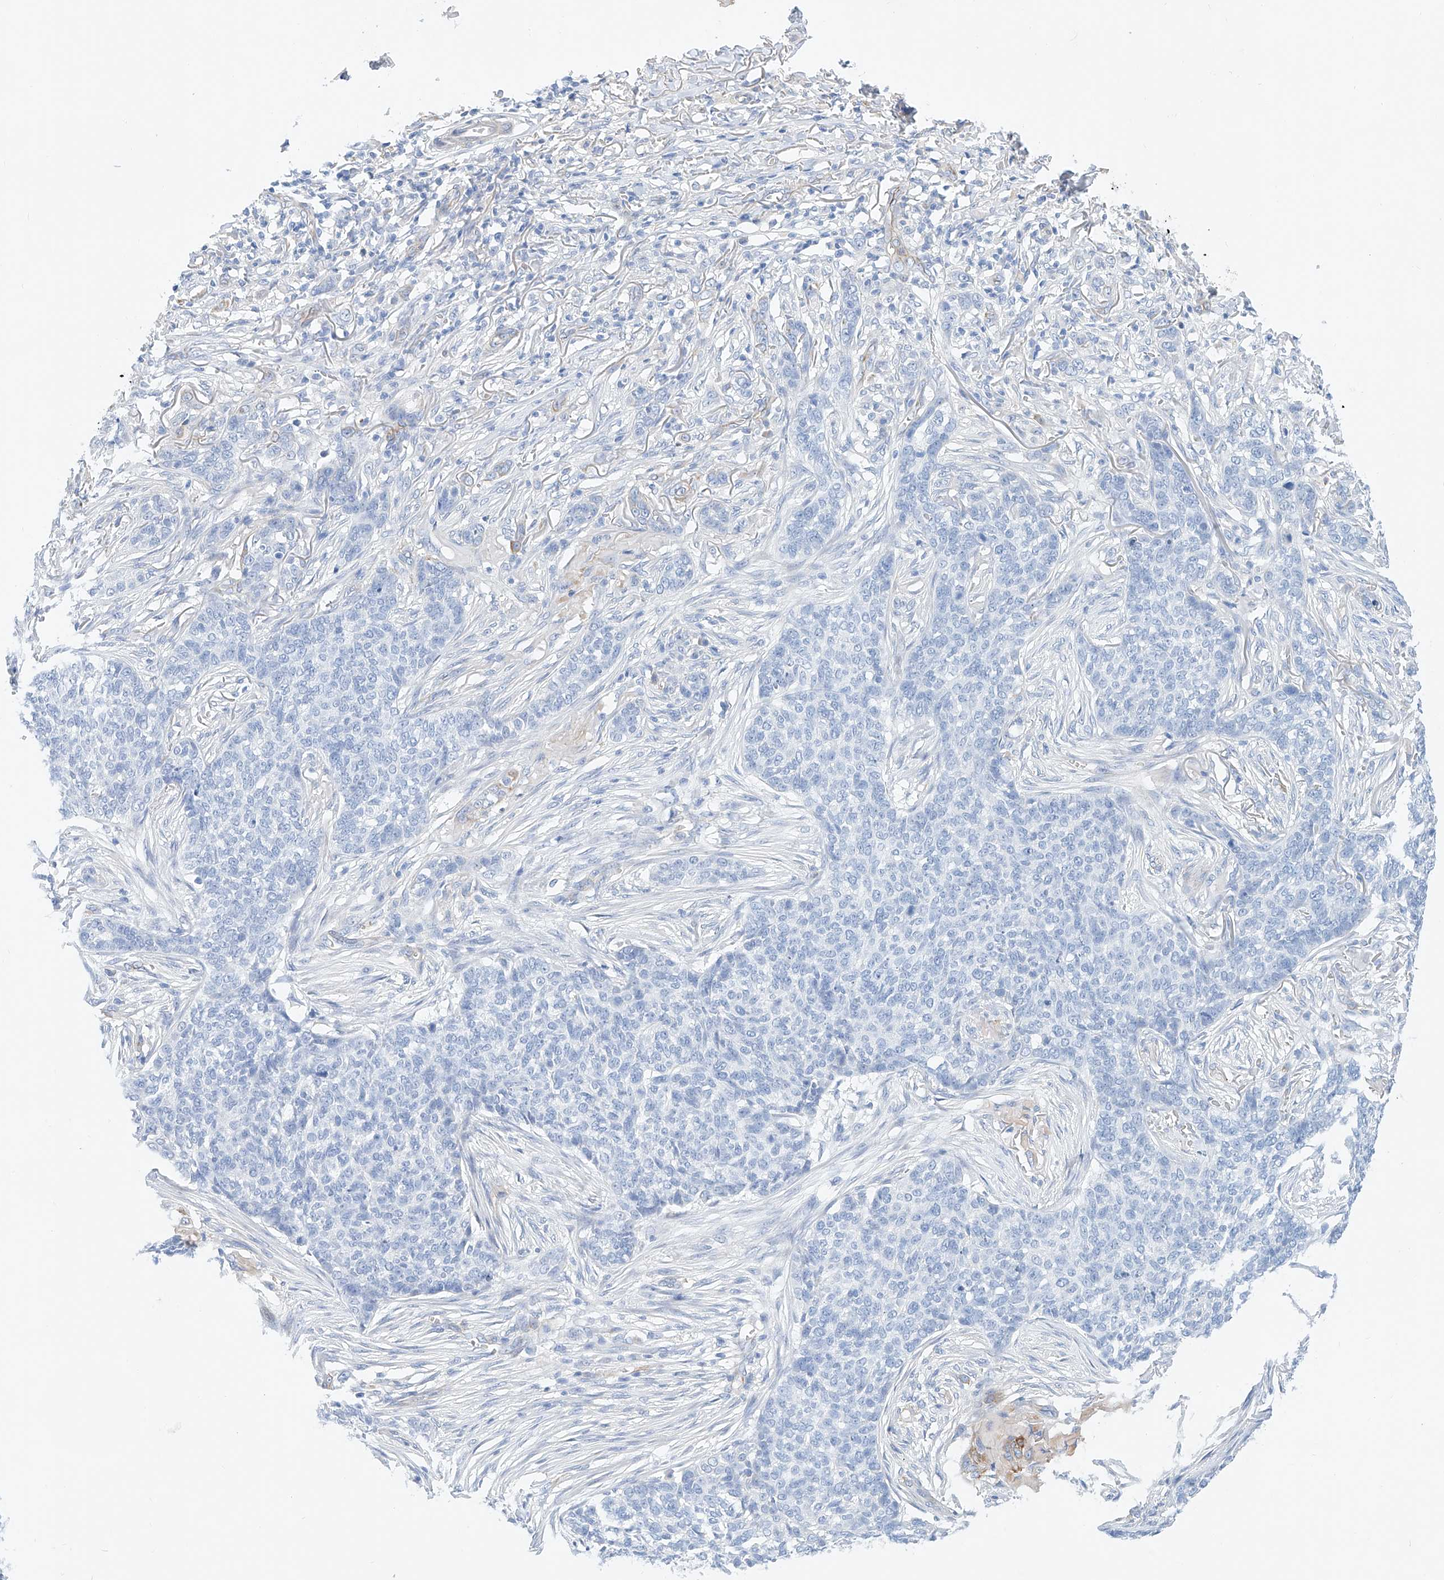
{"staining": {"intensity": "negative", "quantity": "none", "location": "none"}, "tissue": "skin cancer", "cell_type": "Tumor cells", "image_type": "cancer", "snomed": [{"axis": "morphology", "description": "Basal cell carcinoma"}, {"axis": "topography", "description": "Skin"}], "caption": "Tumor cells show no significant protein positivity in skin cancer.", "gene": "SBSPON", "patient": {"sex": "male", "age": 85}}